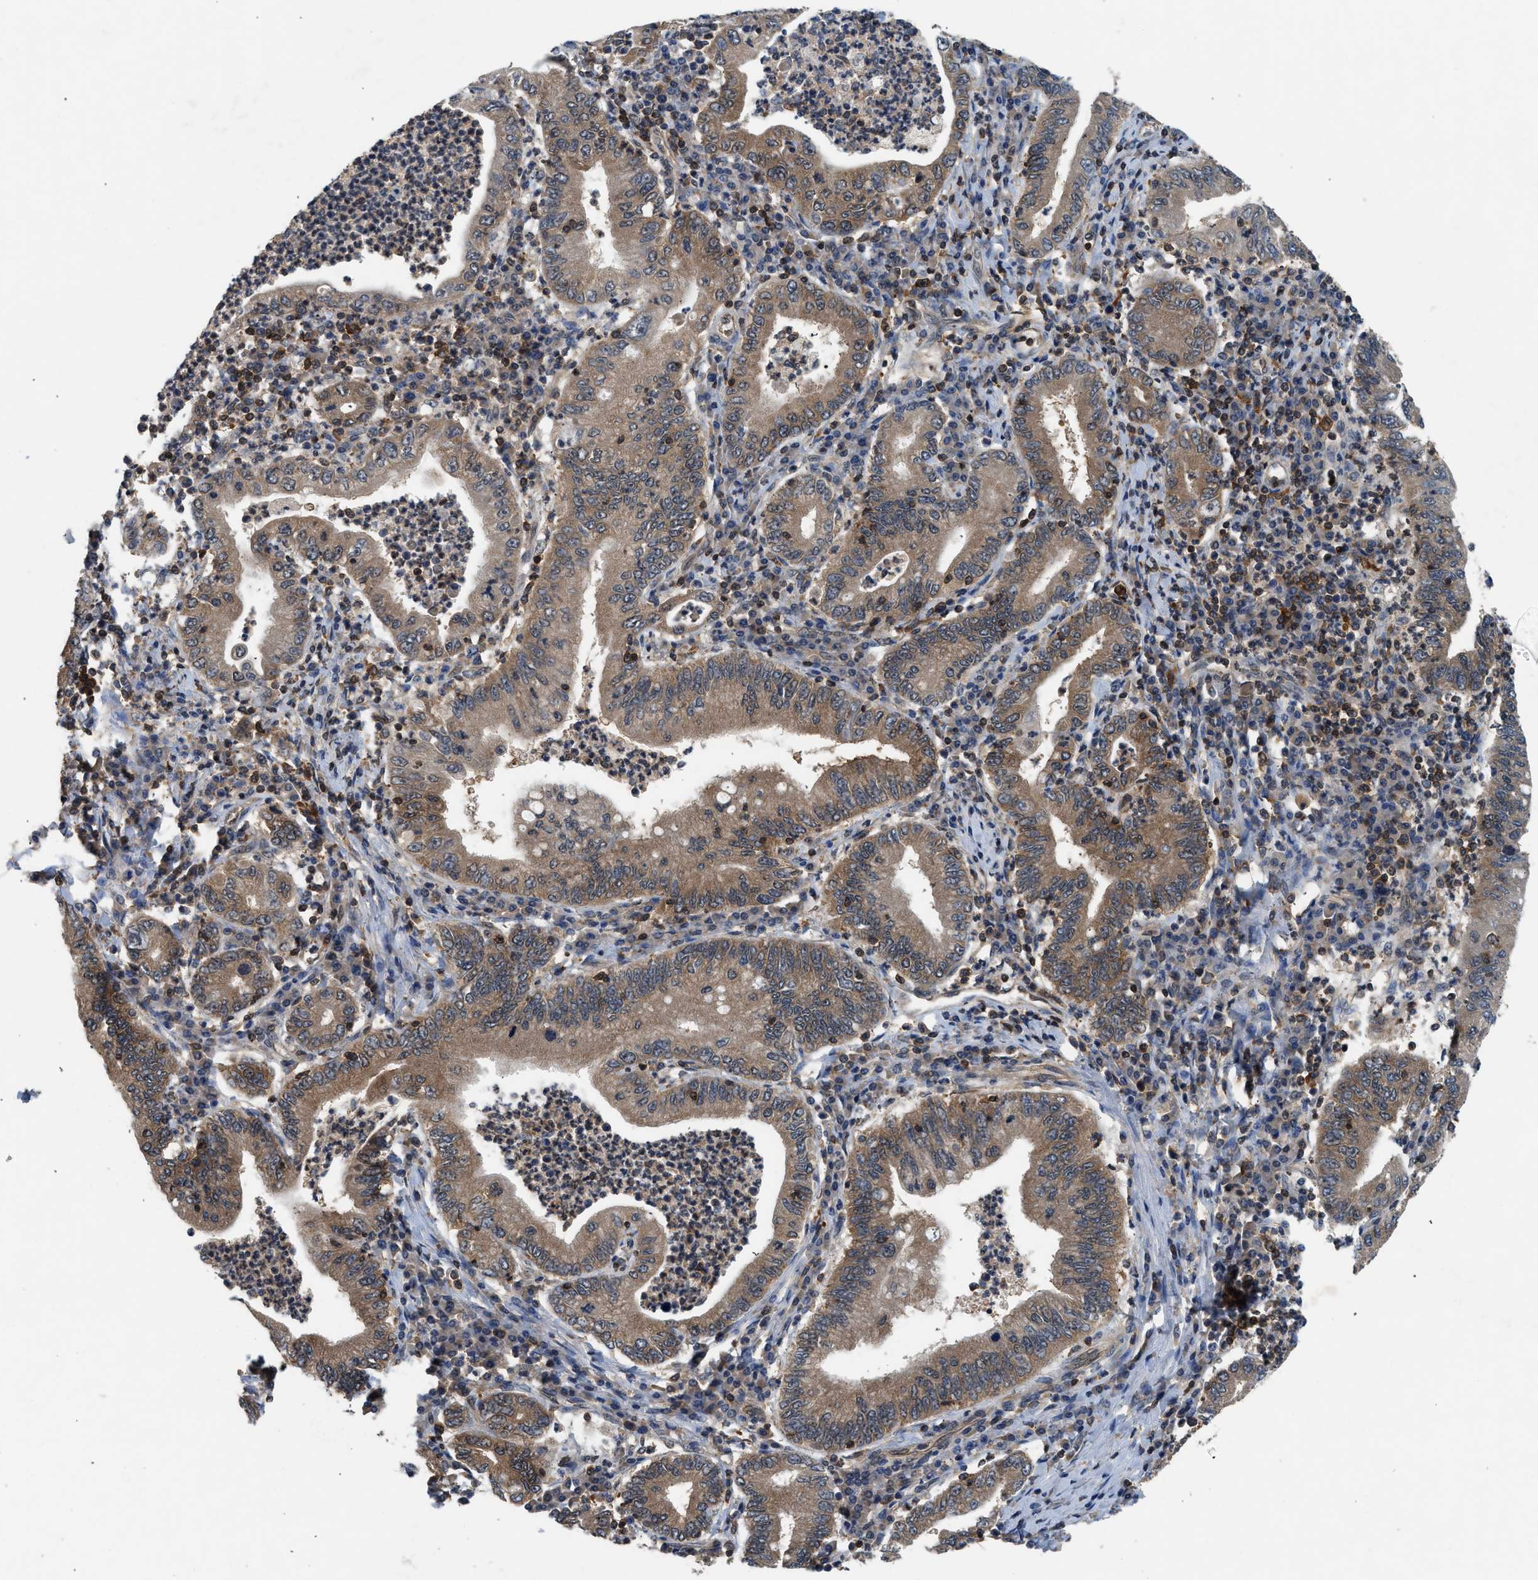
{"staining": {"intensity": "weak", "quantity": ">75%", "location": "cytoplasmic/membranous"}, "tissue": "stomach cancer", "cell_type": "Tumor cells", "image_type": "cancer", "snomed": [{"axis": "morphology", "description": "Normal tissue, NOS"}, {"axis": "morphology", "description": "Adenocarcinoma, NOS"}, {"axis": "topography", "description": "Esophagus"}, {"axis": "topography", "description": "Stomach, upper"}, {"axis": "topography", "description": "Peripheral nerve tissue"}], "caption": "Stomach cancer stained for a protein (brown) displays weak cytoplasmic/membranous positive positivity in approximately >75% of tumor cells.", "gene": "OXSR1", "patient": {"sex": "male", "age": 62}}